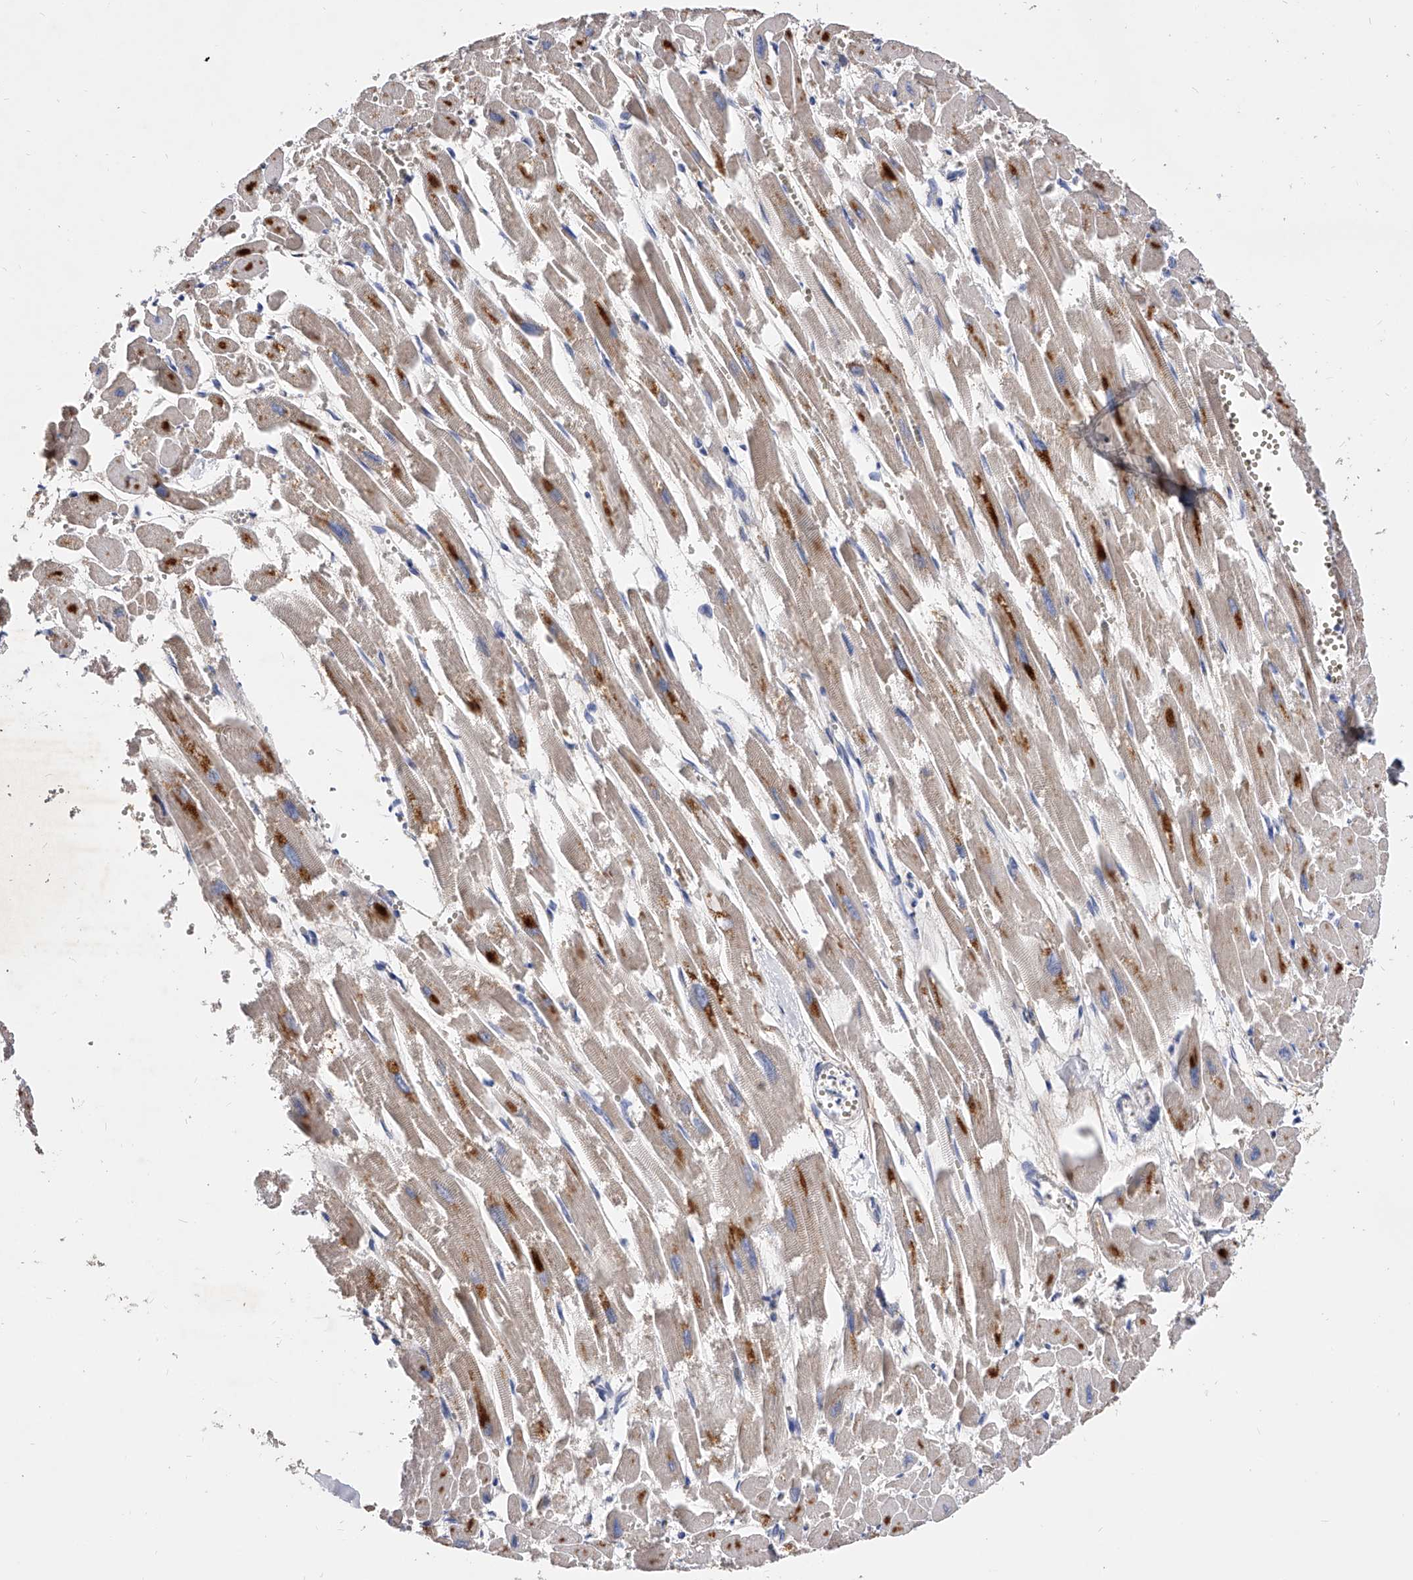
{"staining": {"intensity": "moderate", "quantity": "<25%", "location": "cytoplasmic/membranous,nuclear"}, "tissue": "heart muscle", "cell_type": "Cardiomyocytes", "image_type": "normal", "snomed": [{"axis": "morphology", "description": "Normal tissue, NOS"}, {"axis": "topography", "description": "Heart"}], "caption": "Protein expression analysis of normal human heart muscle reveals moderate cytoplasmic/membranous,nuclear expression in approximately <25% of cardiomyocytes.", "gene": "ZNF529", "patient": {"sex": "male", "age": 54}}